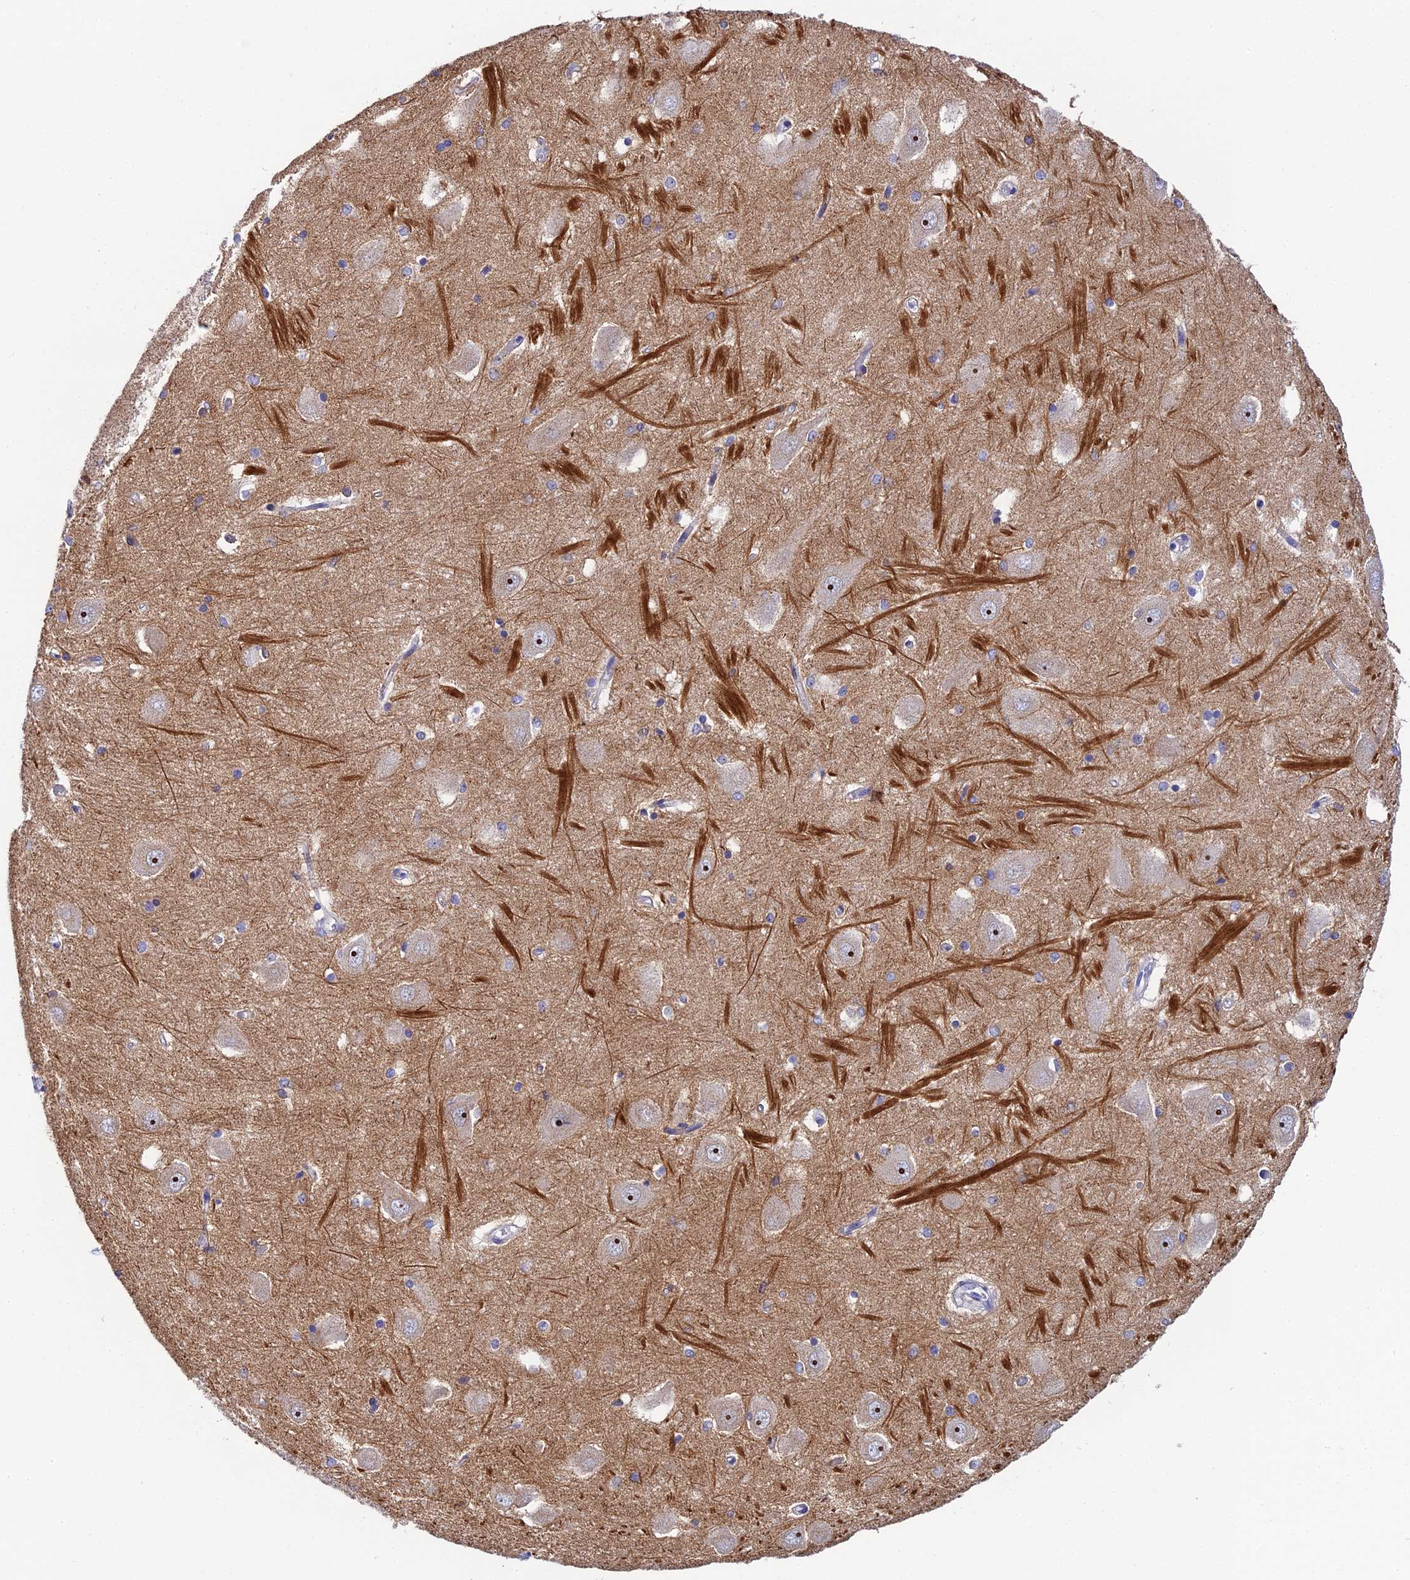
{"staining": {"intensity": "negative", "quantity": "none", "location": "none"}, "tissue": "hippocampus", "cell_type": "Glial cells", "image_type": "normal", "snomed": [{"axis": "morphology", "description": "Normal tissue, NOS"}, {"axis": "topography", "description": "Hippocampus"}], "caption": "This is an IHC image of normal human hippocampus. There is no positivity in glial cells.", "gene": "PLPP4", "patient": {"sex": "male", "age": 45}}